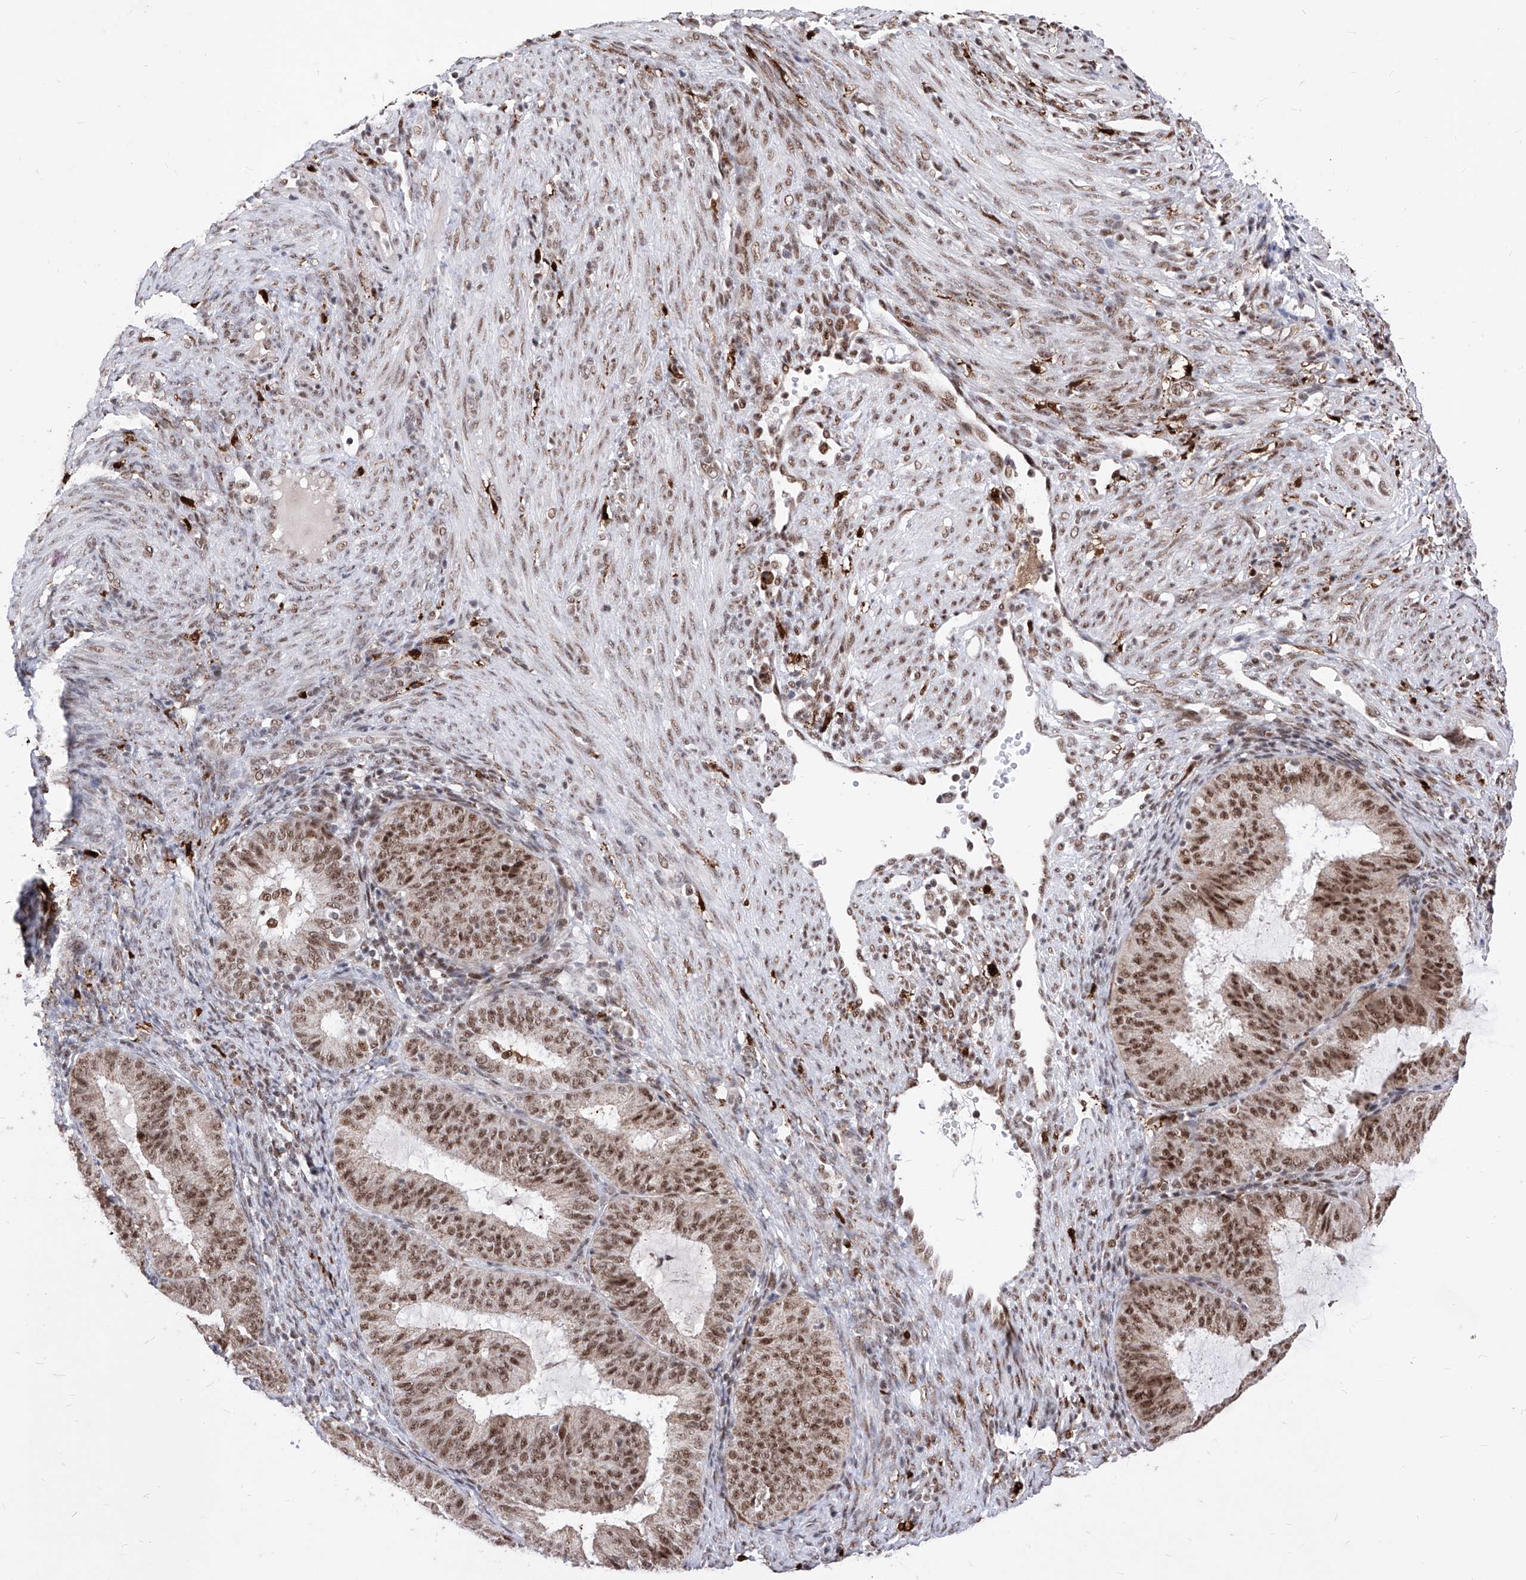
{"staining": {"intensity": "moderate", "quantity": ">75%", "location": "nuclear"}, "tissue": "endometrial cancer", "cell_type": "Tumor cells", "image_type": "cancer", "snomed": [{"axis": "morphology", "description": "Adenocarcinoma, NOS"}, {"axis": "topography", "description": "Endometrium"}], "caption": "Adenocarcinoma (endometrial) stained for a protein shows moderate nuclear positivity in tumor cells. The protein of interest is stained brown, and the nuclei are stained in blue (DAB IHC with brightfield microscopy, high magnification).", "gene": "PHF5A", "patient": {"sex": "female", "age": 51}}